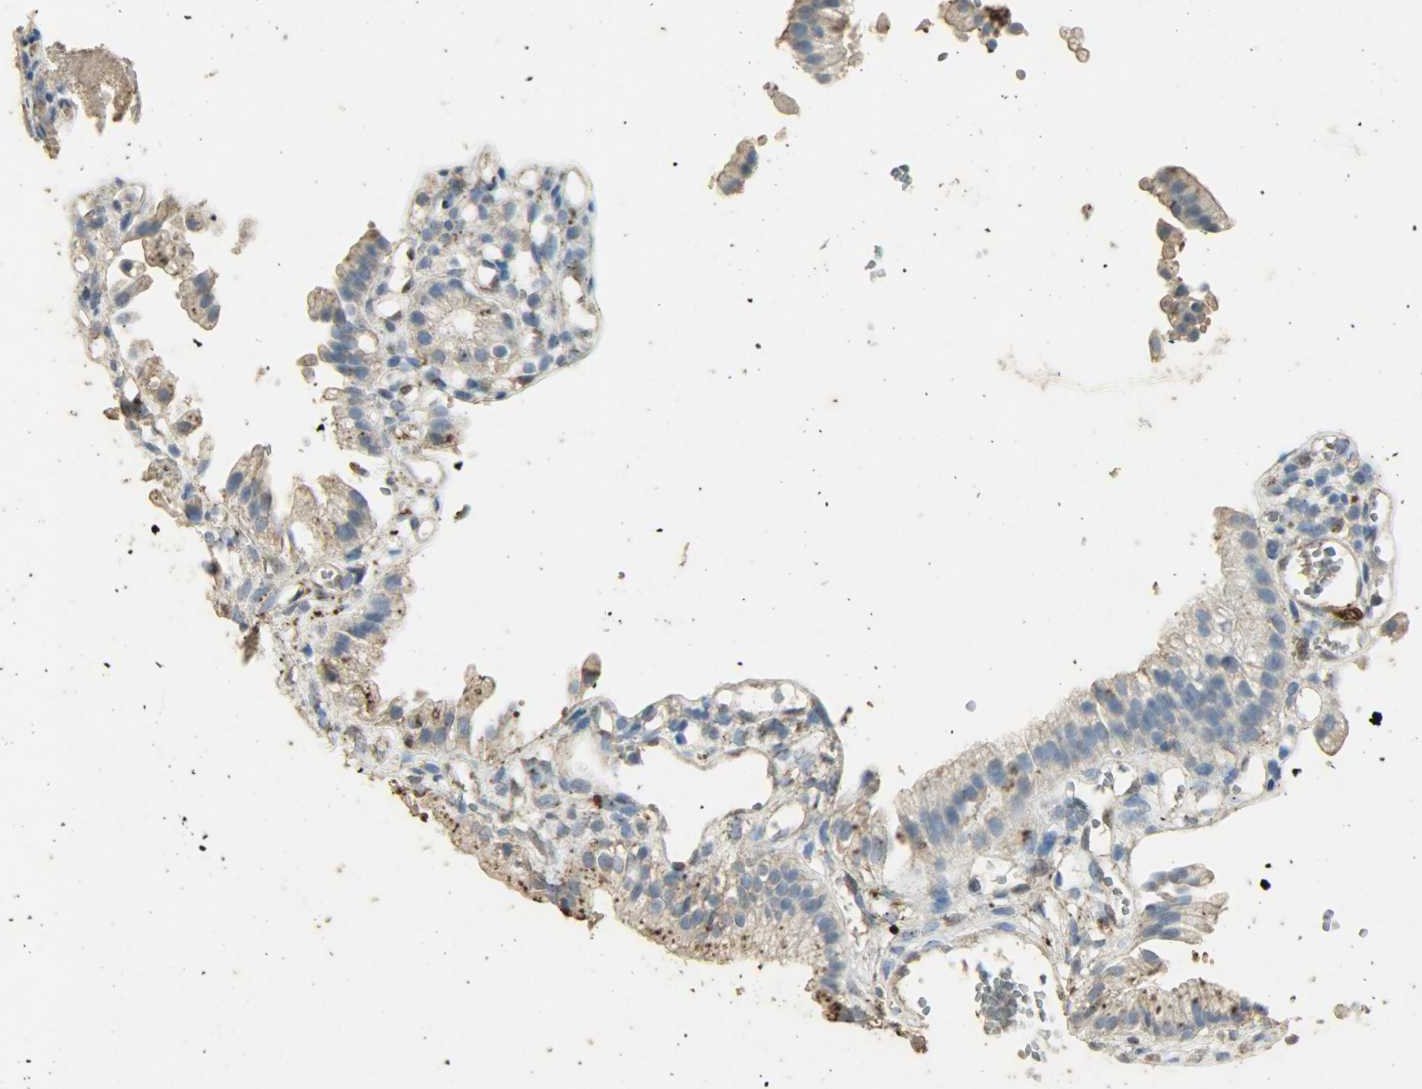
{"staining": {"intensity": "moderate", "quantity": "<25%", "location": "cytoplasmic/membranous"}, "tissue": "gallbladder", "cell_type": "Glandular cells", "image_type": "normal", "snomed": [{"axis": "morphology", "description": "Normal tissue, NOS"}, {"axis": "topography", "description": "Gallbladder"}], "caption": "Protein analysis of unremarkable gallbladder displays moderate cytoplasmic/membranous expression in approximately <25% of glandular cells. (Stains: DAB in brown, nuclei in blue, Microscopy: brightfield microscopy at high magnification).", "gene": "ASB9", "patient": {"sex": "male", "age": 65}}